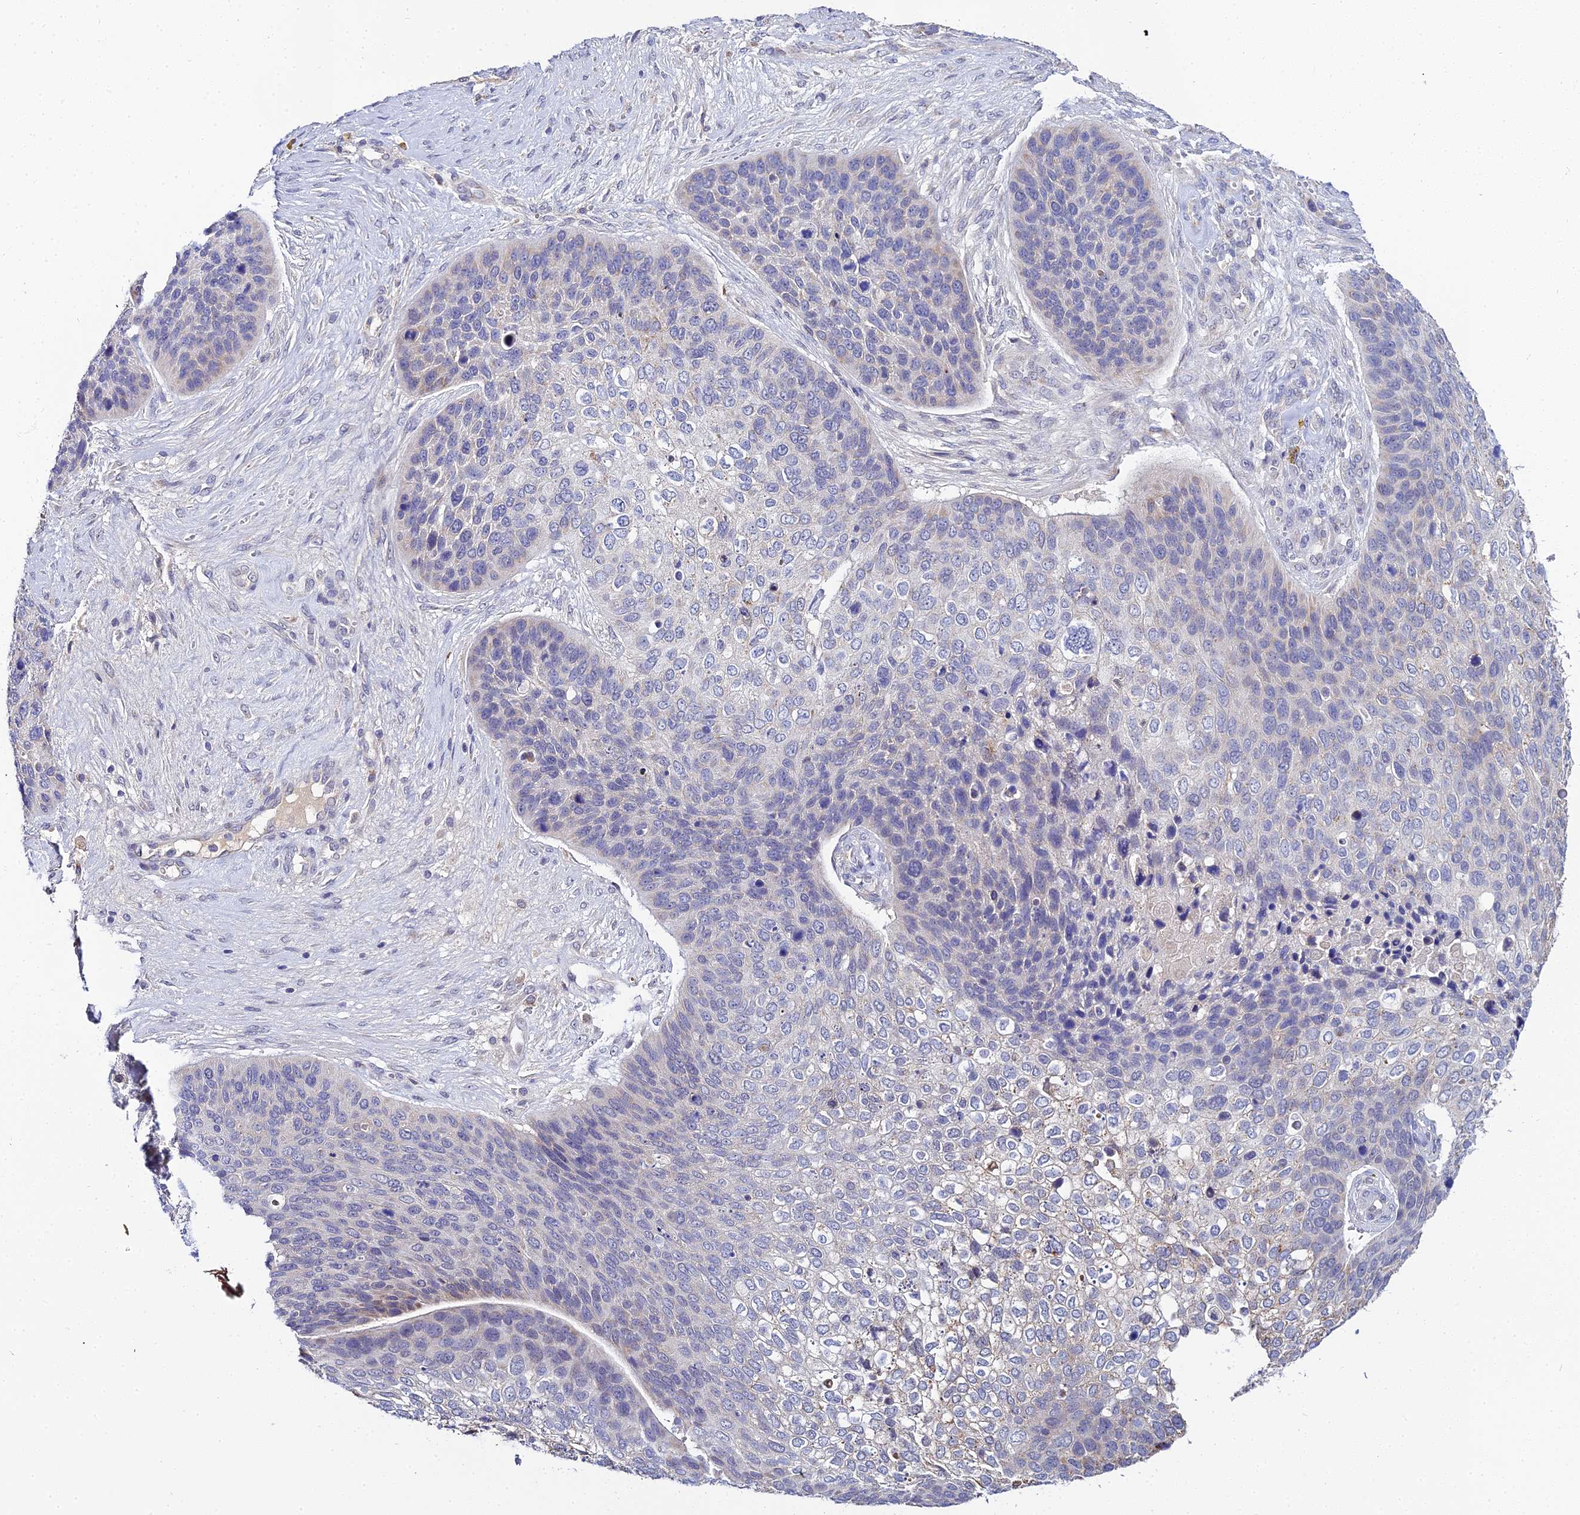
{"staining": {"intensity": "negative", "quantity": "none", "location": "none"}, "tissue": "skin cancer", "cell_type": "Tumor cells", "image_type": "cancer", "snomed": [{"axis": "morphology", "description": "Basal cell carcinoma"}, {"axis": "topography", "description": "Skin"}], "caption": "An IHC image of skin cancer (basal cell carcinoma) is shown. There is no staining in tumor cells of skin cancer (basal cell carcinoma).", "gene": "ZXDA", "patient": {"sex": "female", "age": 74}}